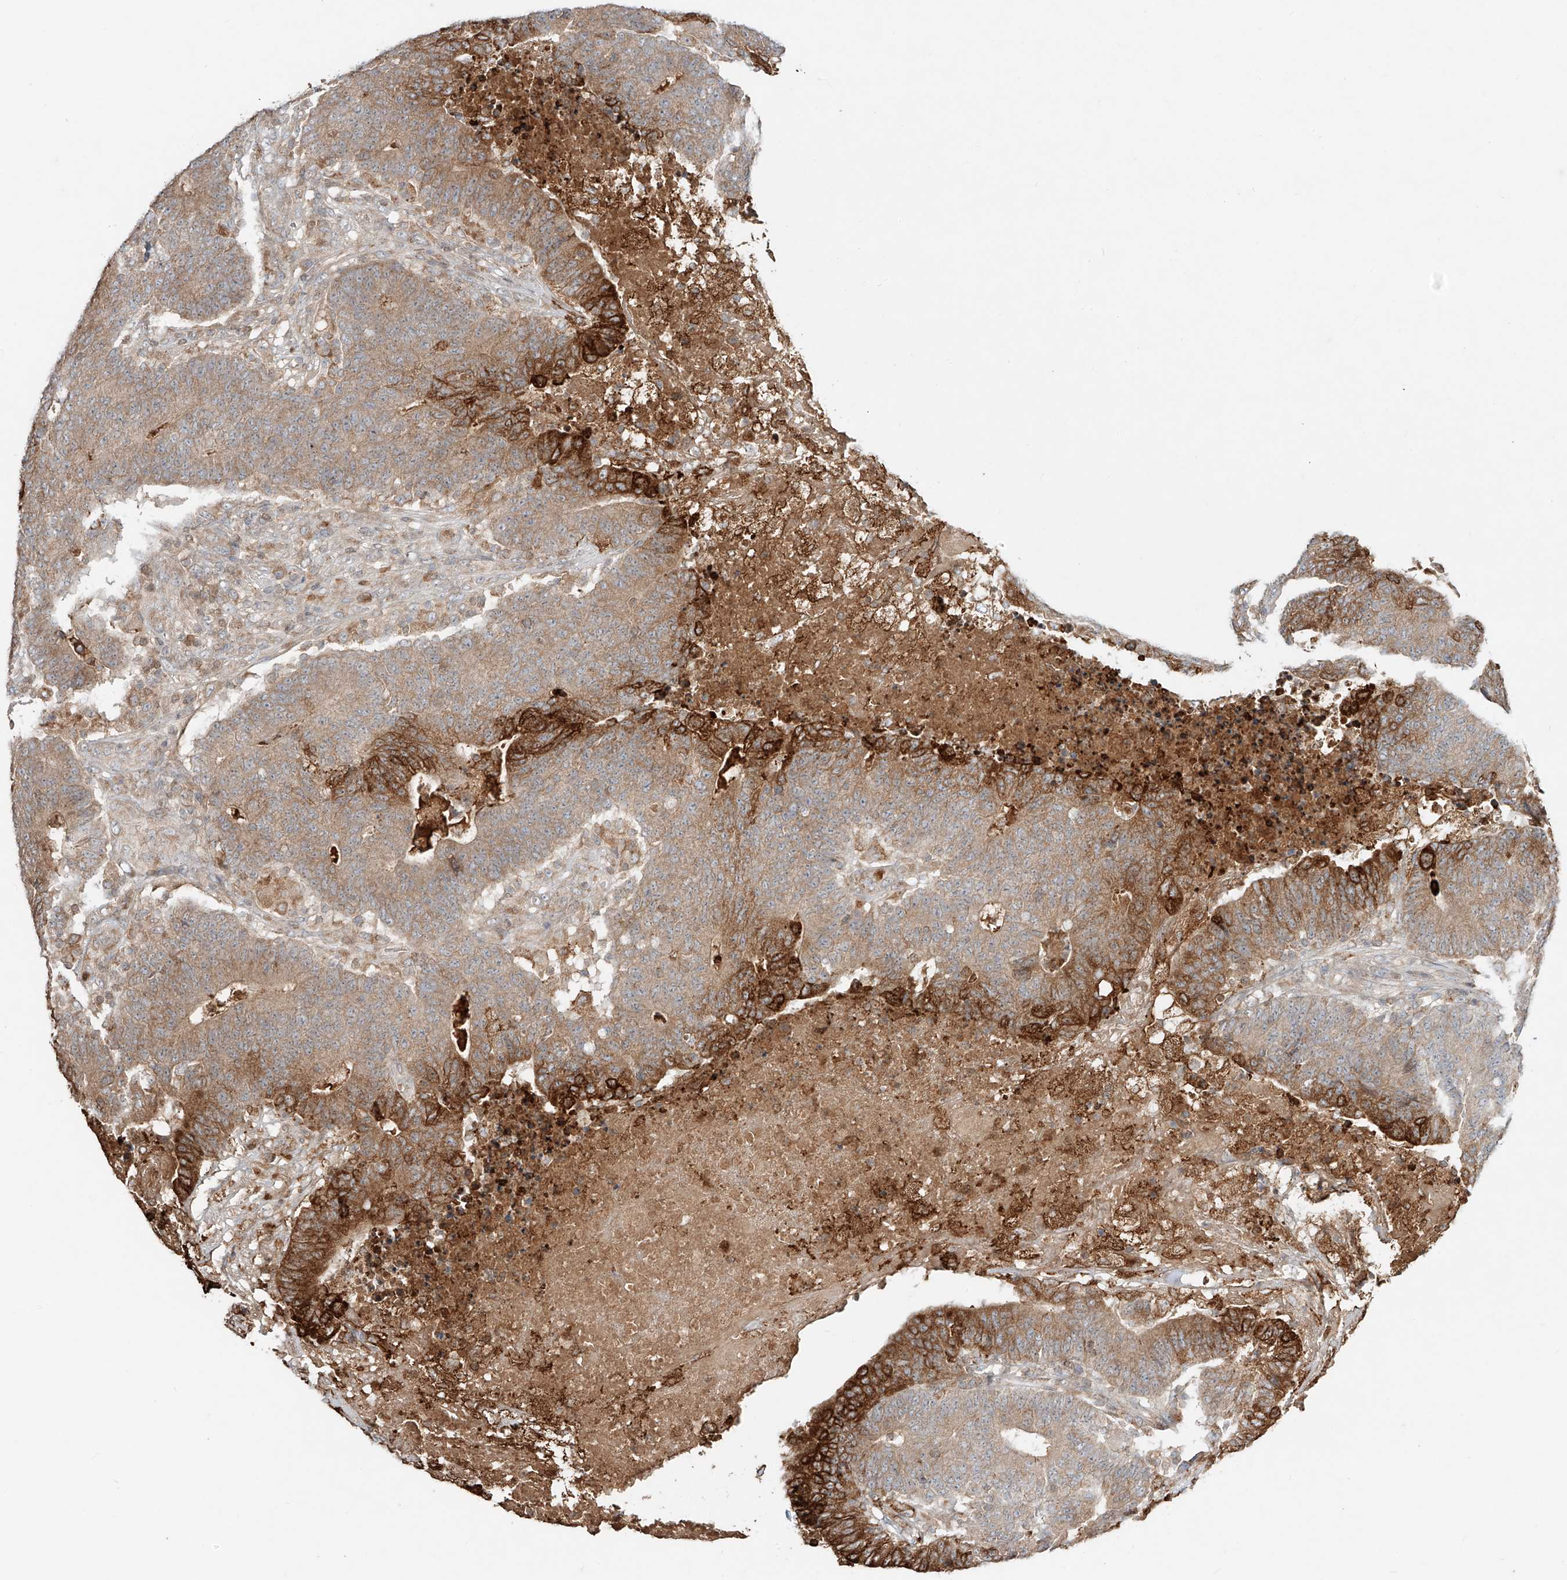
{"staining": {"intensity": "moderate", "quantity": ">75%", "location": "cytoplasmic/membranous"}, "tissue": "colorectal cancer", "cell_type": "Tumor cells", "image_type": "cancer", "snomed": [{"axis": "morphology", "description": "Normal tissue, NOS"}, {"axis": "morphology", "description": "Adenocarcinoma, NOS"}, {"axis": "topography", "description": "Colon"}], "caption": "Immunohistochemistry photomicrograph of neoplastic tissue: human colorectal cancer (adenocarcinoma) stained using immunohistochemistry (IHC) reveals medium levels of moderate protein expression localized specifically in the cytoplasmic/membranous of tumor cells, appearing as a cytoplasmic/membranous brown color.", "gene": "ERO1A", "patient": {"sex": "female", "age": 75}}